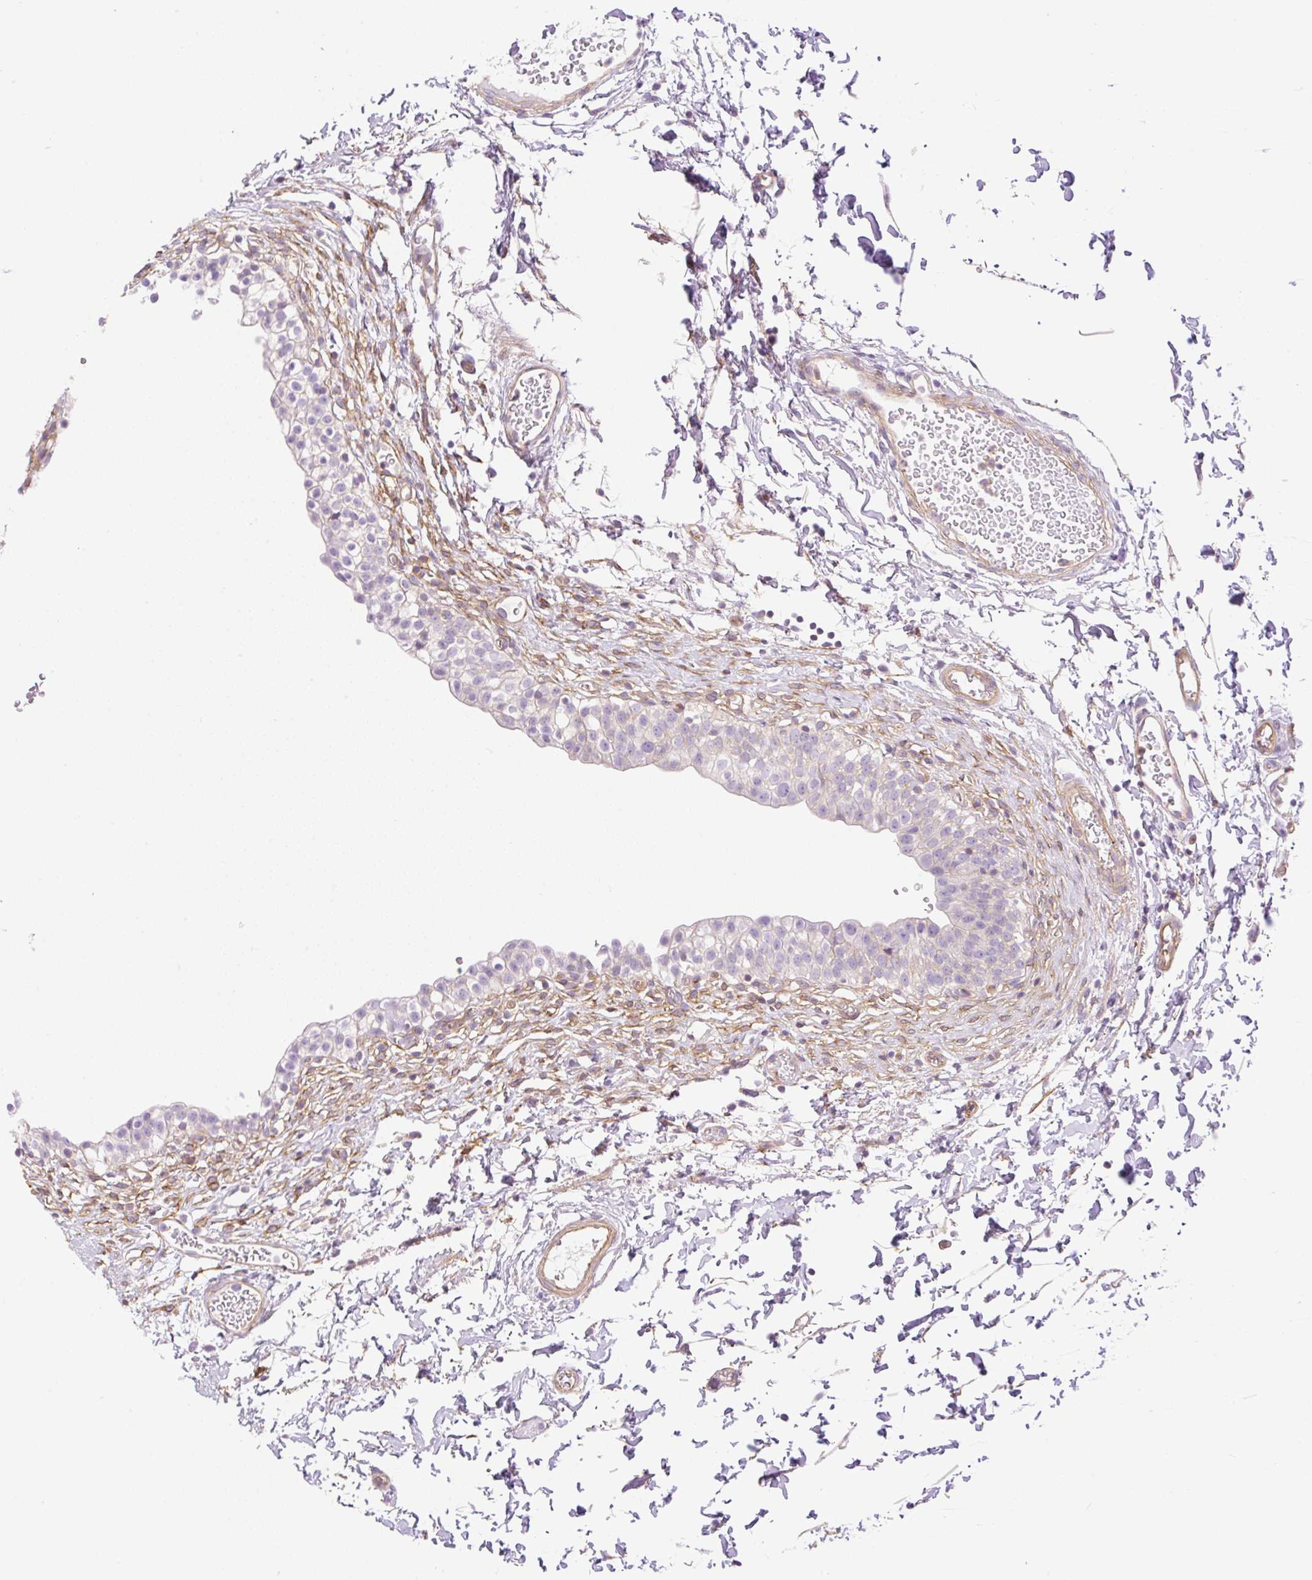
{"staining": {"intensity": "negative", "quantity": "none", "location": "none"}, "tissue": "urinary bladder", "cell_type": "Urothelial cells", "image_type": "normal", "snomed": [{"axis": "morphology", "description": "Normal tissue, NOS"}, {"axis": "topography", "description": "Urinary bladder"}, {"axis": "topography", "description": "Peripheral nerve tissue"}], "caption": "An immunohistochemistry image of unremarkable urinary bladder is shown. There is no staining in urothelial cells of urinary bladder. Nuclei are stained in blue.", "gene": "EHD1", "patient": {"sex": "male", "age": 55}}